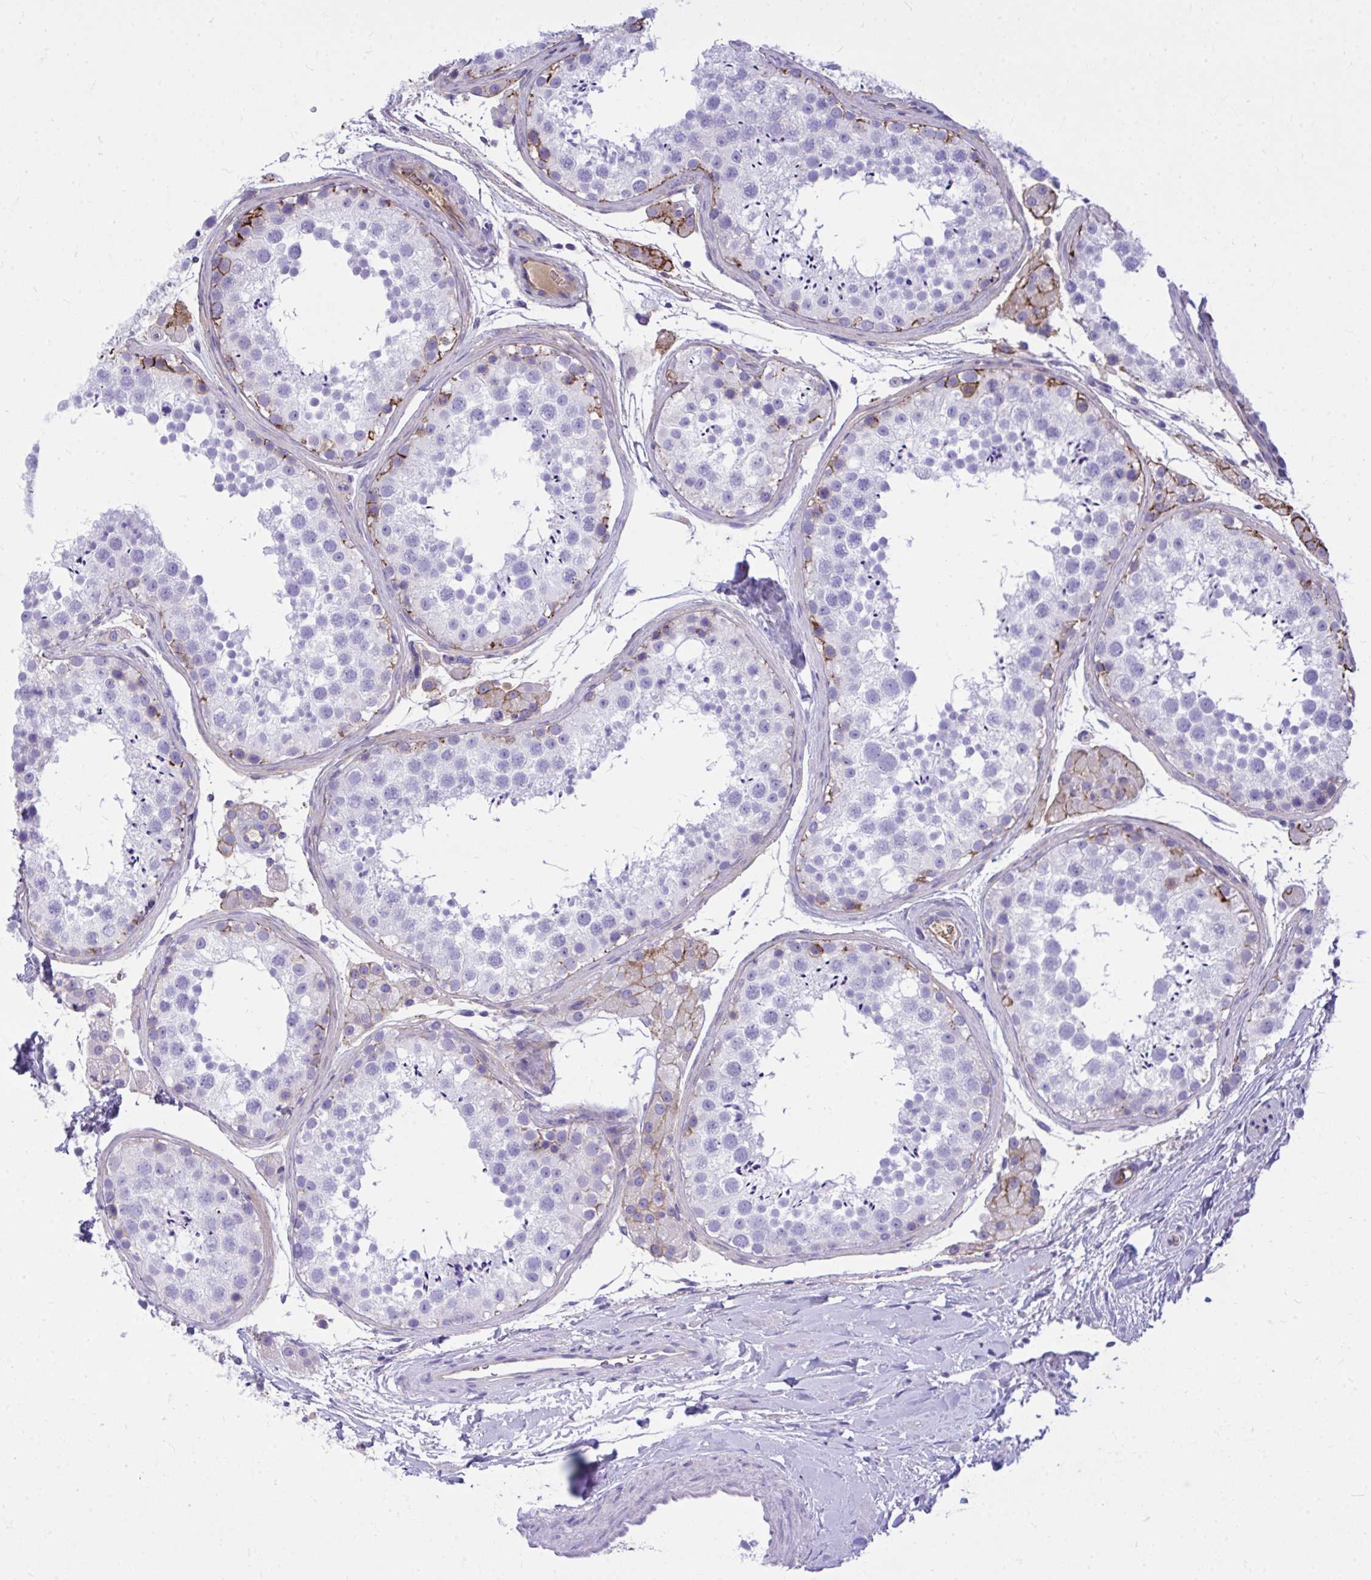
{"staining": {"intensity": "moderate", "quantity": "<25%", "location": "cytoplasmic/membranous"}, "tissue": "testis", "cell_type": "Cells in seminiferous ducts", "image_type": "normal", "snomed": [{"axis": "morphology", "description": "Normal tissue, NOS"}, {"axis": "topography", "description": "Testis"}], "caption": "Testis stained with immunohistochemistry (IHC) displays moderate cytoplasmic/membranous staining in approximately <25% of cells in seminiferous ducts. The staining was performed using DAB (3,3'-diaminobenzidine), with brown indicating positive protein expression. Nuclei are stained blue with hematoxylin.", "gene": "HRG", "patient": {"sex": "male", "age": 41}}